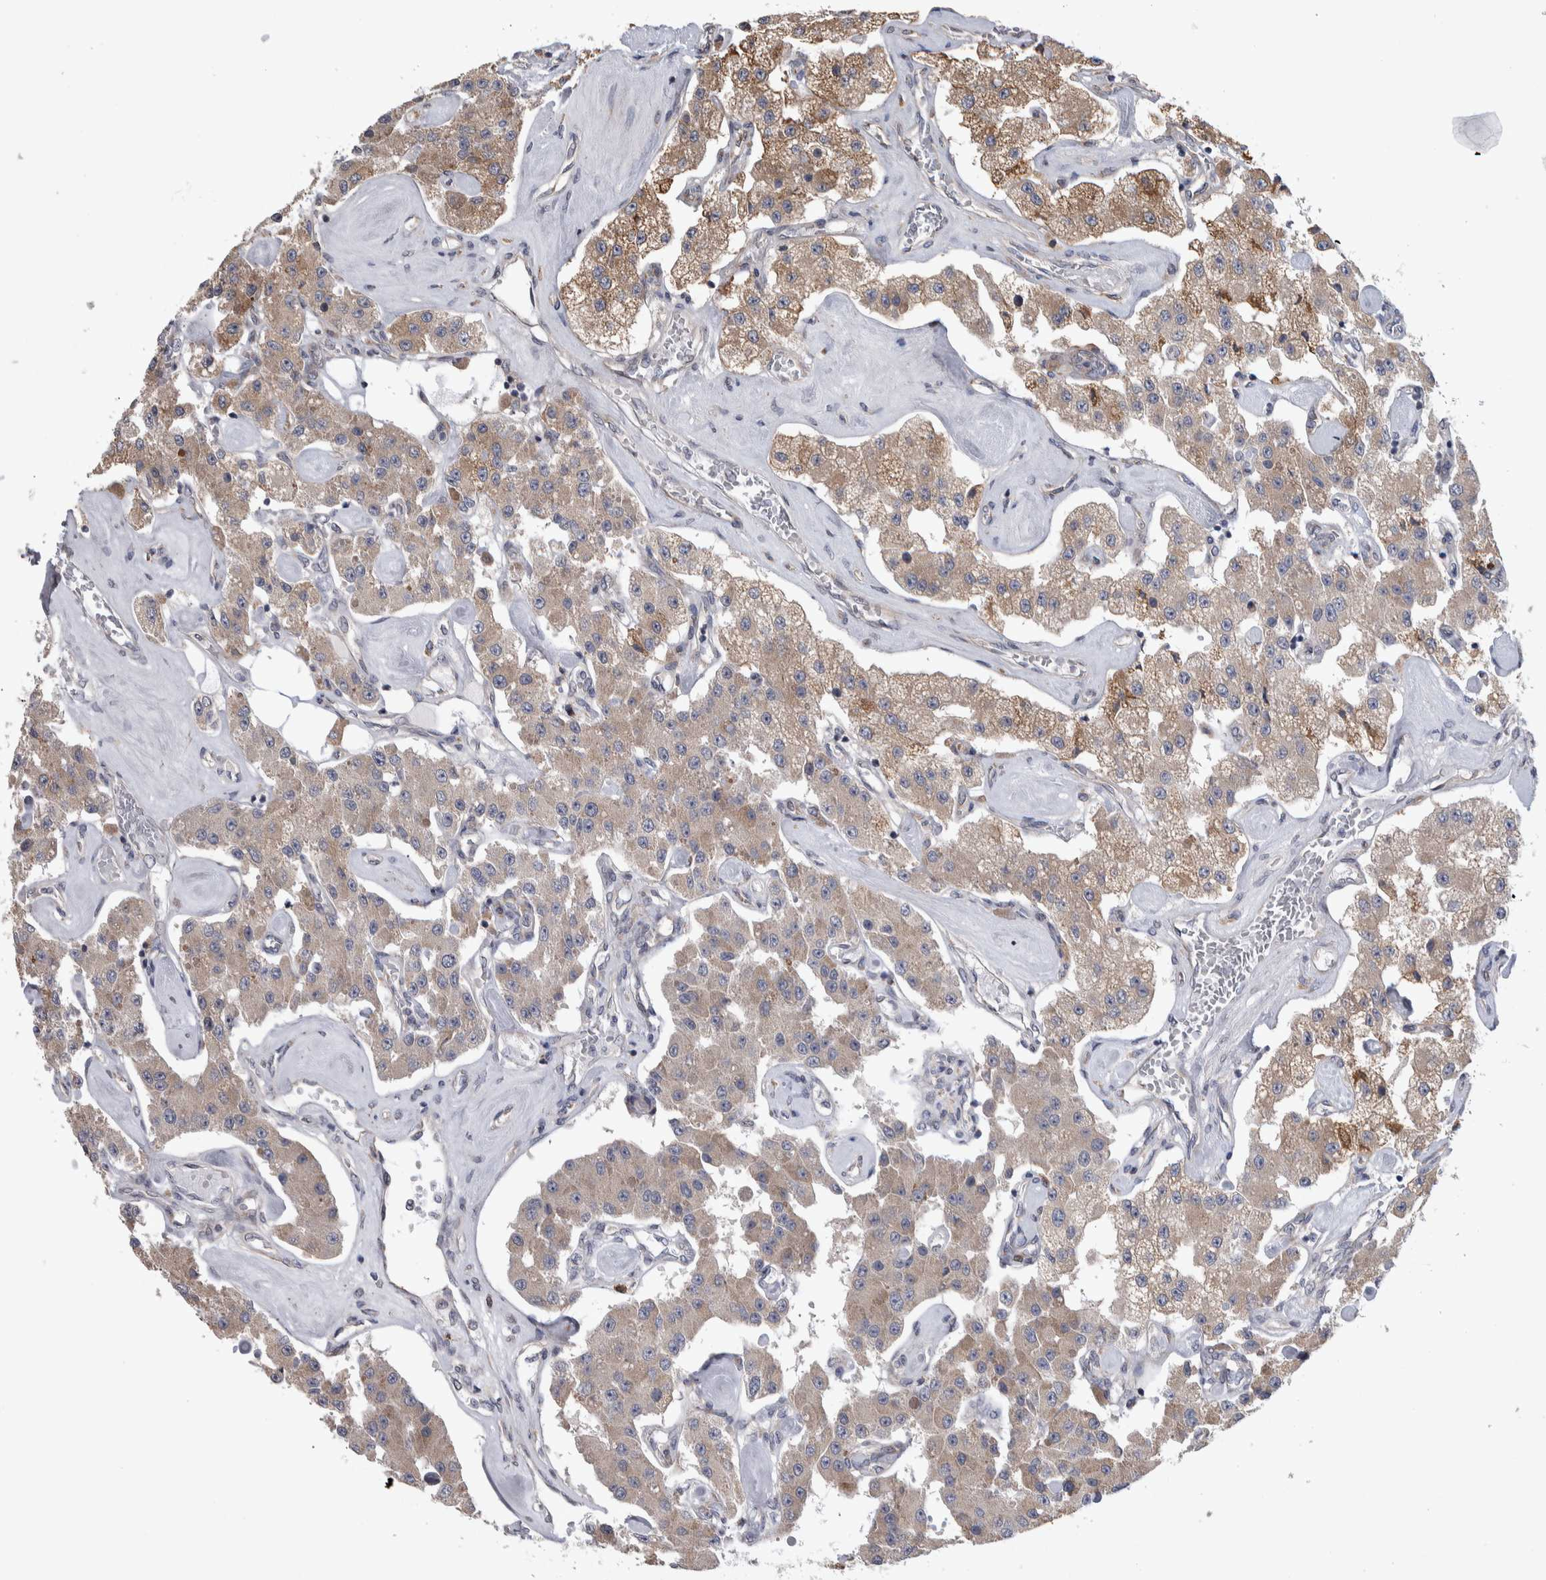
{"staining": {"intensity": "weak", "quantity": ">75%", "location": "cytoplasmic/membranous"}, "tissue": "carcinoid", "cell_type": "Tumor cells", "image_type": "cancer", "snomed": [{"axis": "morphology", "description": "Carcinoid, malignant, NOS"}, {"axis": "topography", "description": "Pancreas"}], "caption": "Immunohistochemistry photomicrograph of neoplastic tissue: human carcinoid stained using immunohistochemistry exhibits low levels of weak protein expression localized specifically in the cytoplasmic/membranous of tumor cells, appearing as a cytoplasmic/membranous brown color.", "gene": "IBTK", "patient": {"sex": "male", "age": 41}}